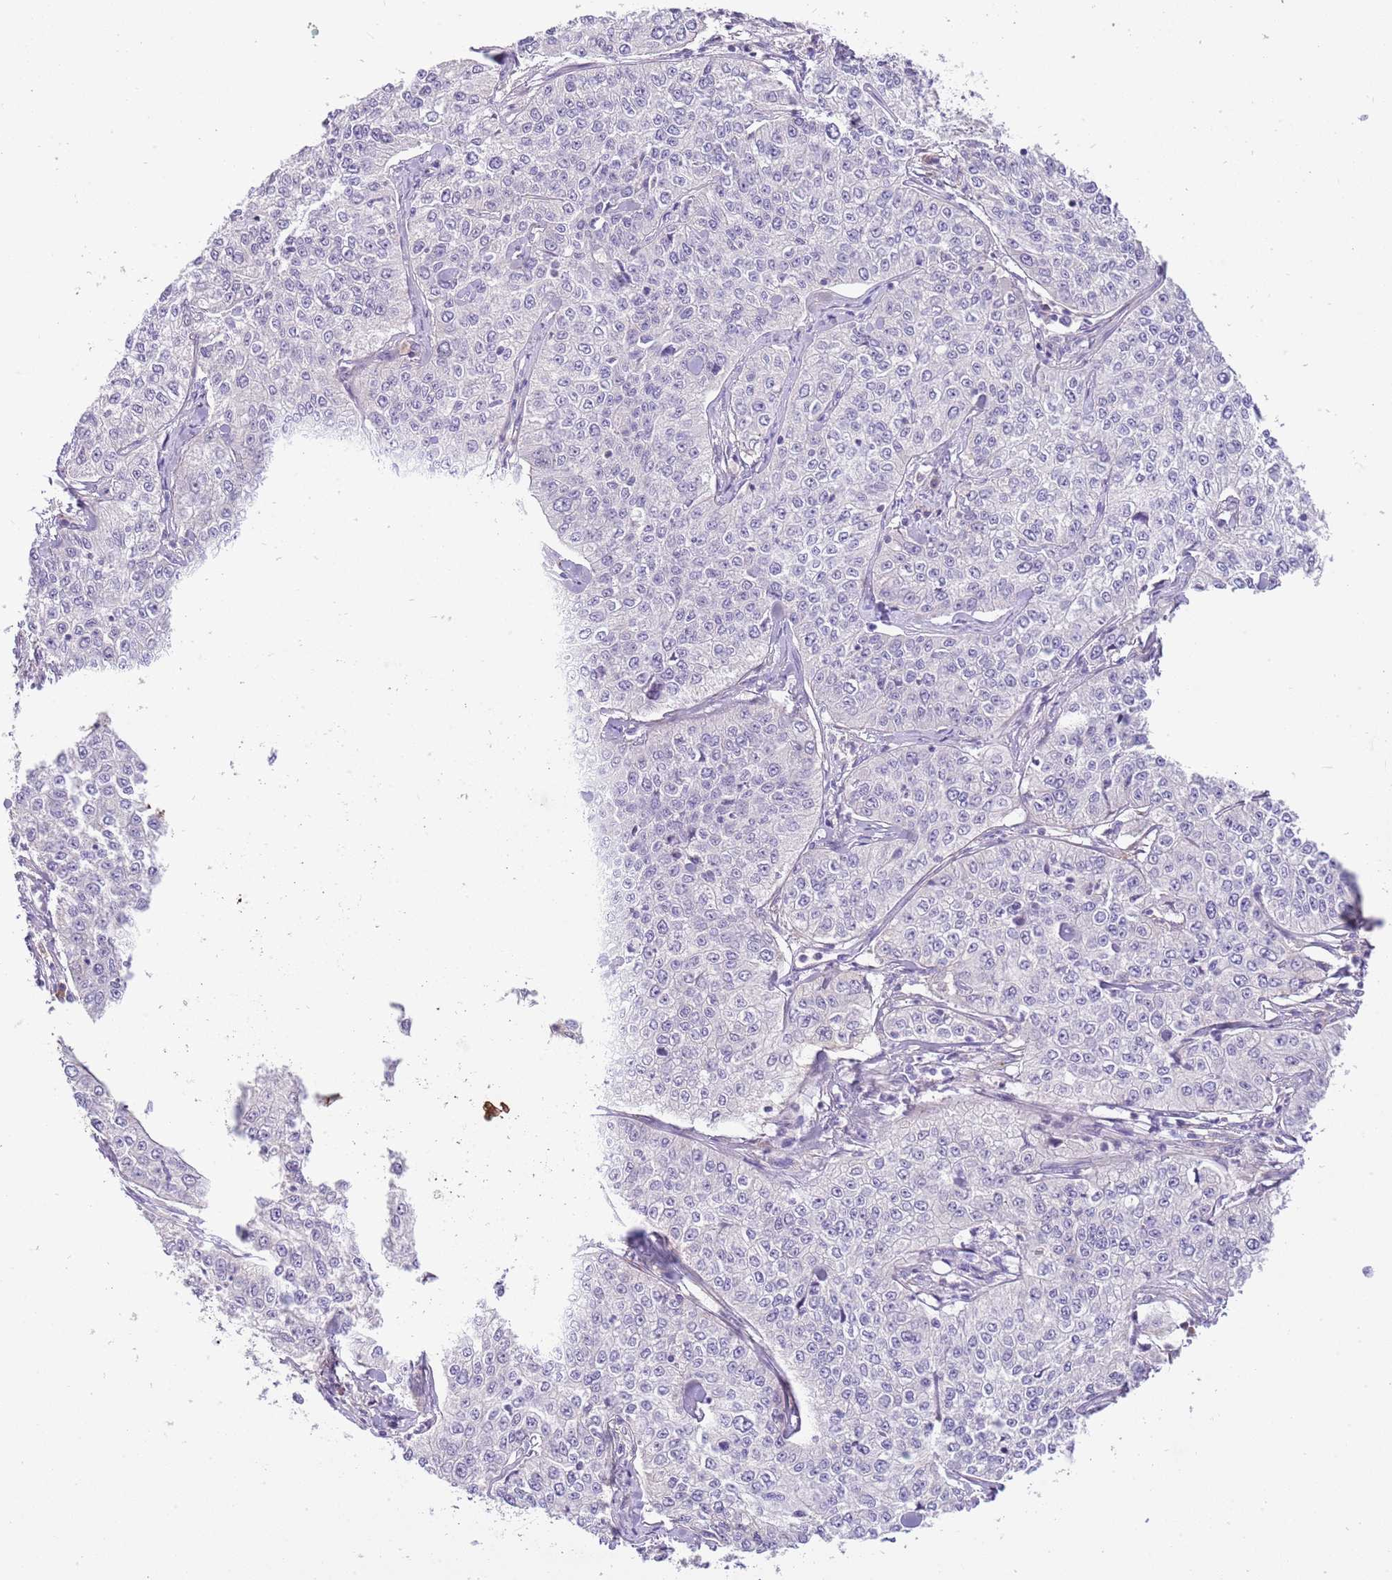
{"staining": {"intensity": "negative", "quantity": "none", "location": "none"}, "tissue": "cervical cancer", "cell_type": "Tumor cells", "image_type": "cancer", "snomed": [{"axis": "morphology", "description": "Squamous cell carcinoma, NOS"}, {"axis": "topography", "description": "Cervix"}], "caption": "Protein analysis of cervical cancer shows no significant staining in tumor cells.", "gene": "CFAP73", "patient": {"sex": "female", "age": 35}}